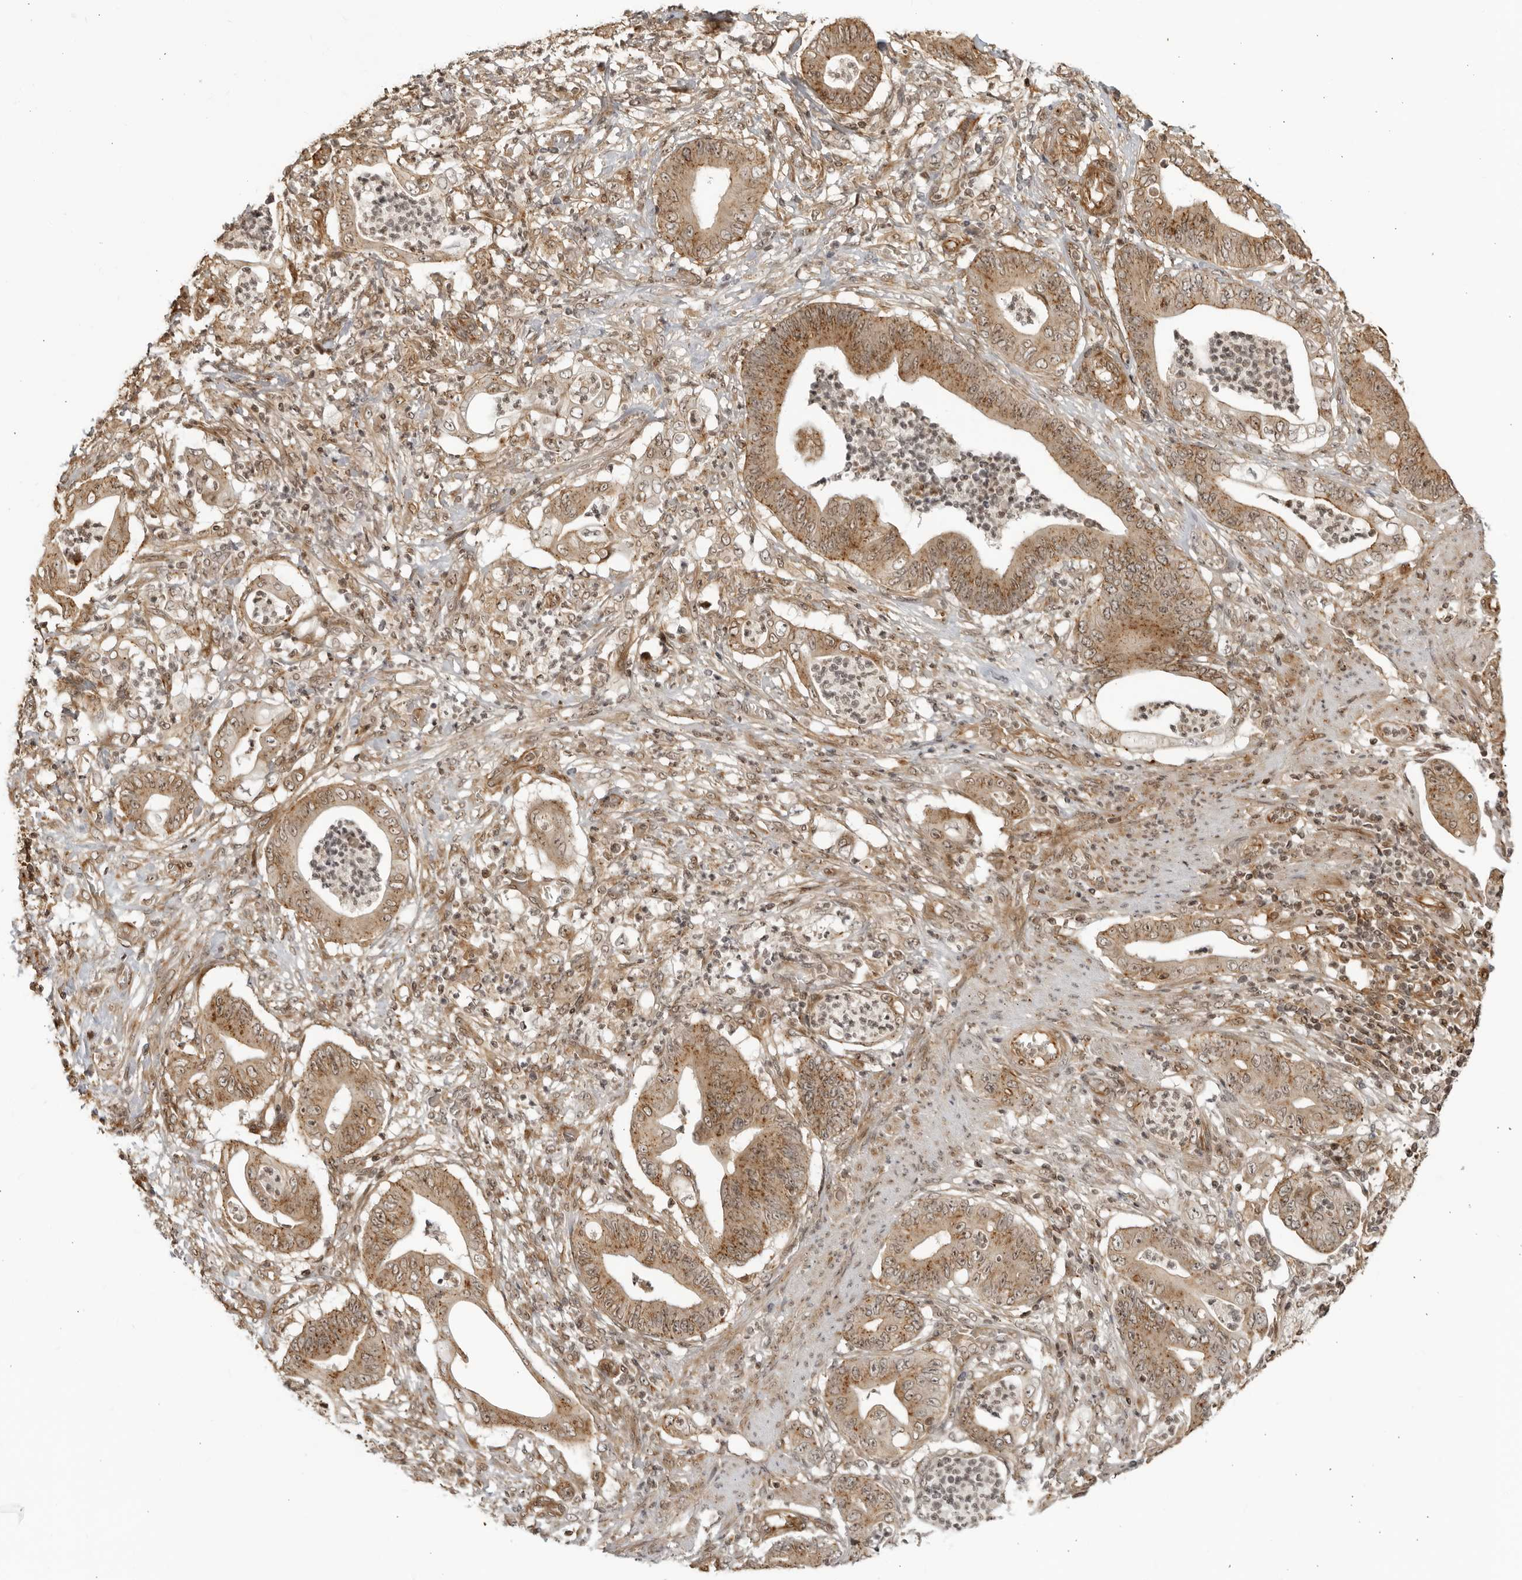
{"staining": {"intensity": "moderate", "quantity": ">75%", "location": "cytoplasmic/membranous"}, "tissue": "stomach cancer", "cell_type": "Tumor cells", "image_type": "cancer", "snomed": [{"axis": "morphology", "description": "Adenocarcinoma, NOS"}, {"axis": "topography", "description": "Stomach"}], "caption": "Adenocarcinoma (stomach) stained with DAB (3,3'-diaminobenzidine) immunohistochemistry exhibits medium levels of moderate cytoplasmic/membranous positivity in approximately >75% of tumor cells. Nuclei are stained in blue.", "gene": "TCF21", "patient": {"sex": "female", "age": 73}}